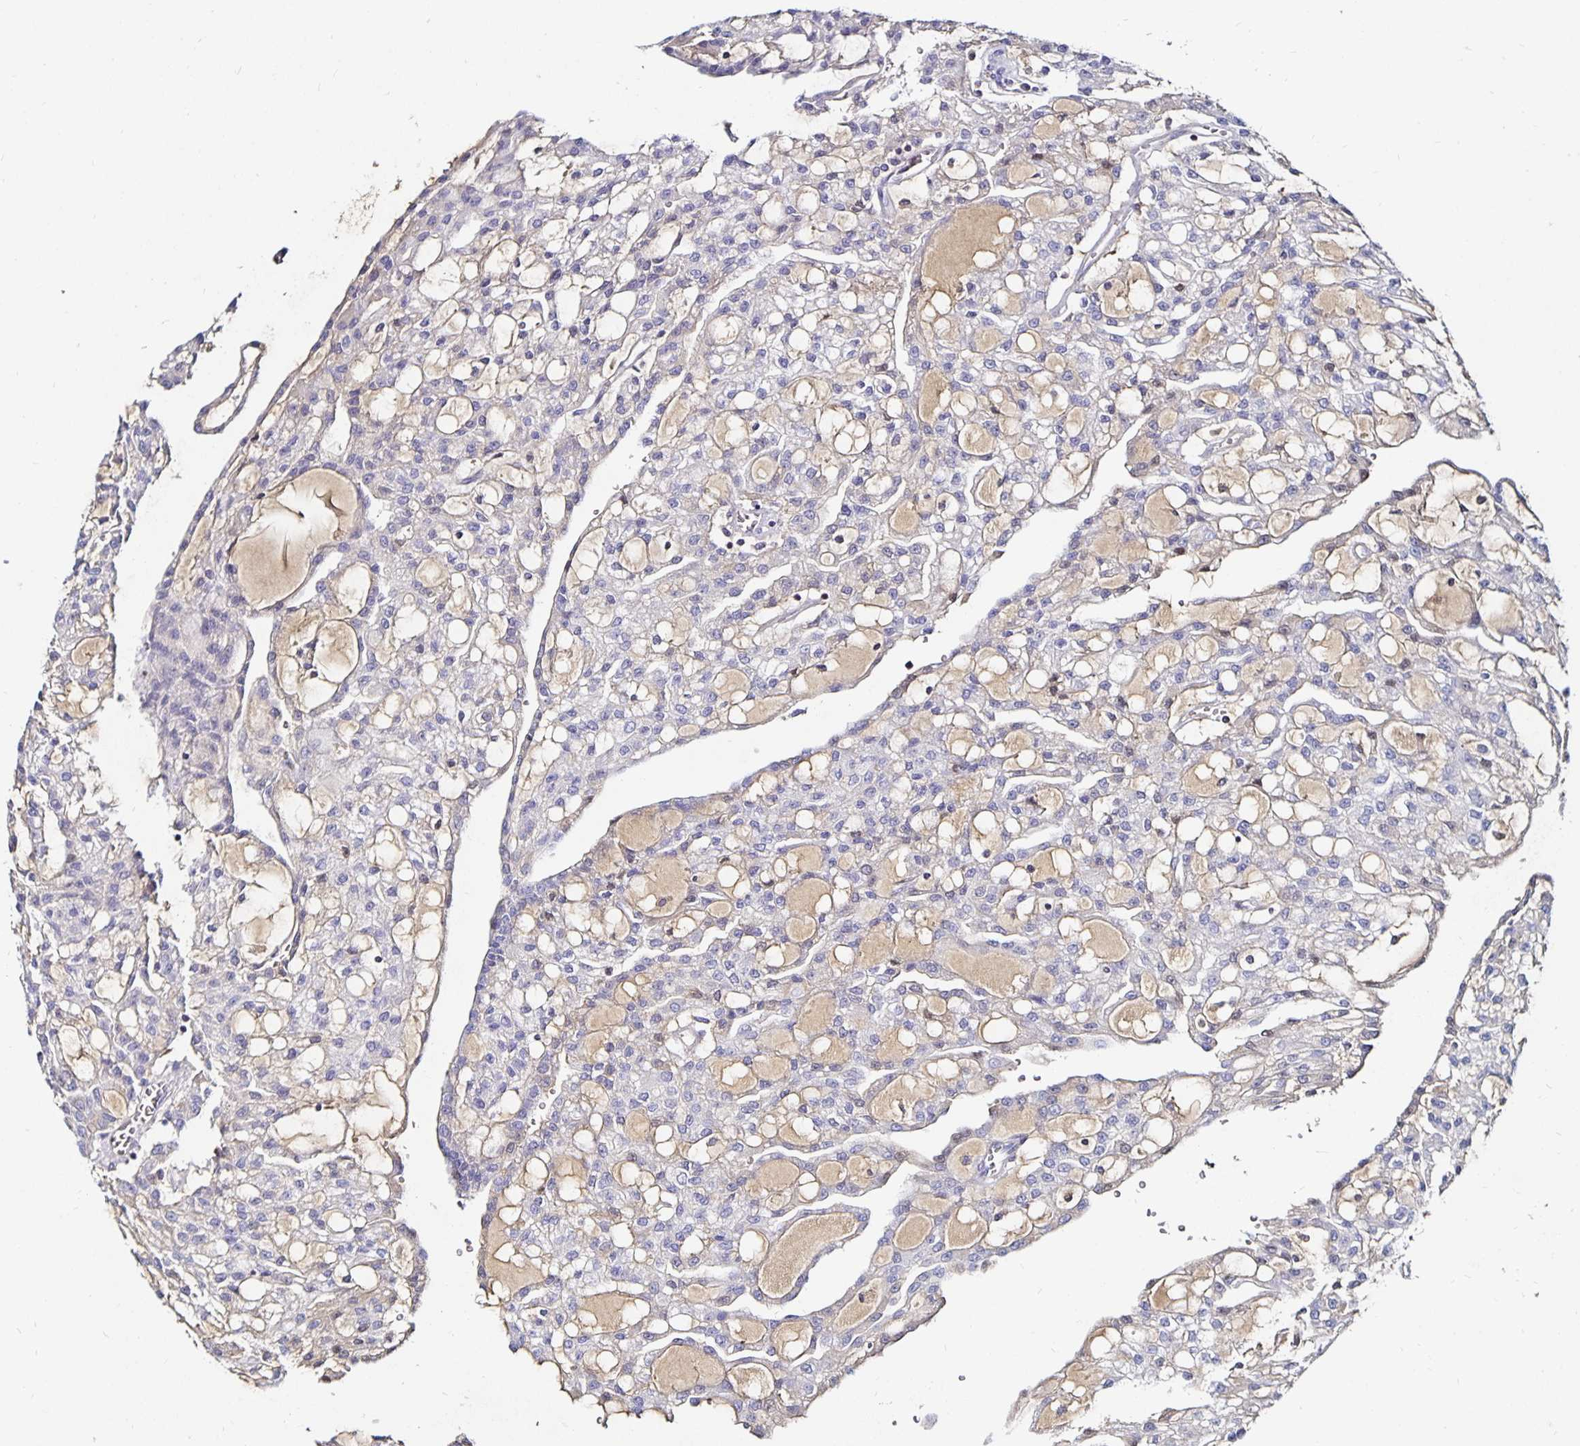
{"staining": {"intensity": "negative", "quantity": "none", "location": "none"}, "tissue": "renal cancer", "cell_type": "Tumor cells", "image_type": "cancer", "snomed": [{"axis": "morphology", "description": "Adenocarcinoma, NOS"}, {"axis": "topography", "description": "Kidney"}], "caption": "Histopathology image shows no significant protein staining in tumor cells of adenocarcinoma (renal). (Brightfield microscopy of DAB (3,3'-diaminobenzidine) IHC at high magnification).", "gene": "TTR", "patient": {"sex": "male", "age": 63}}